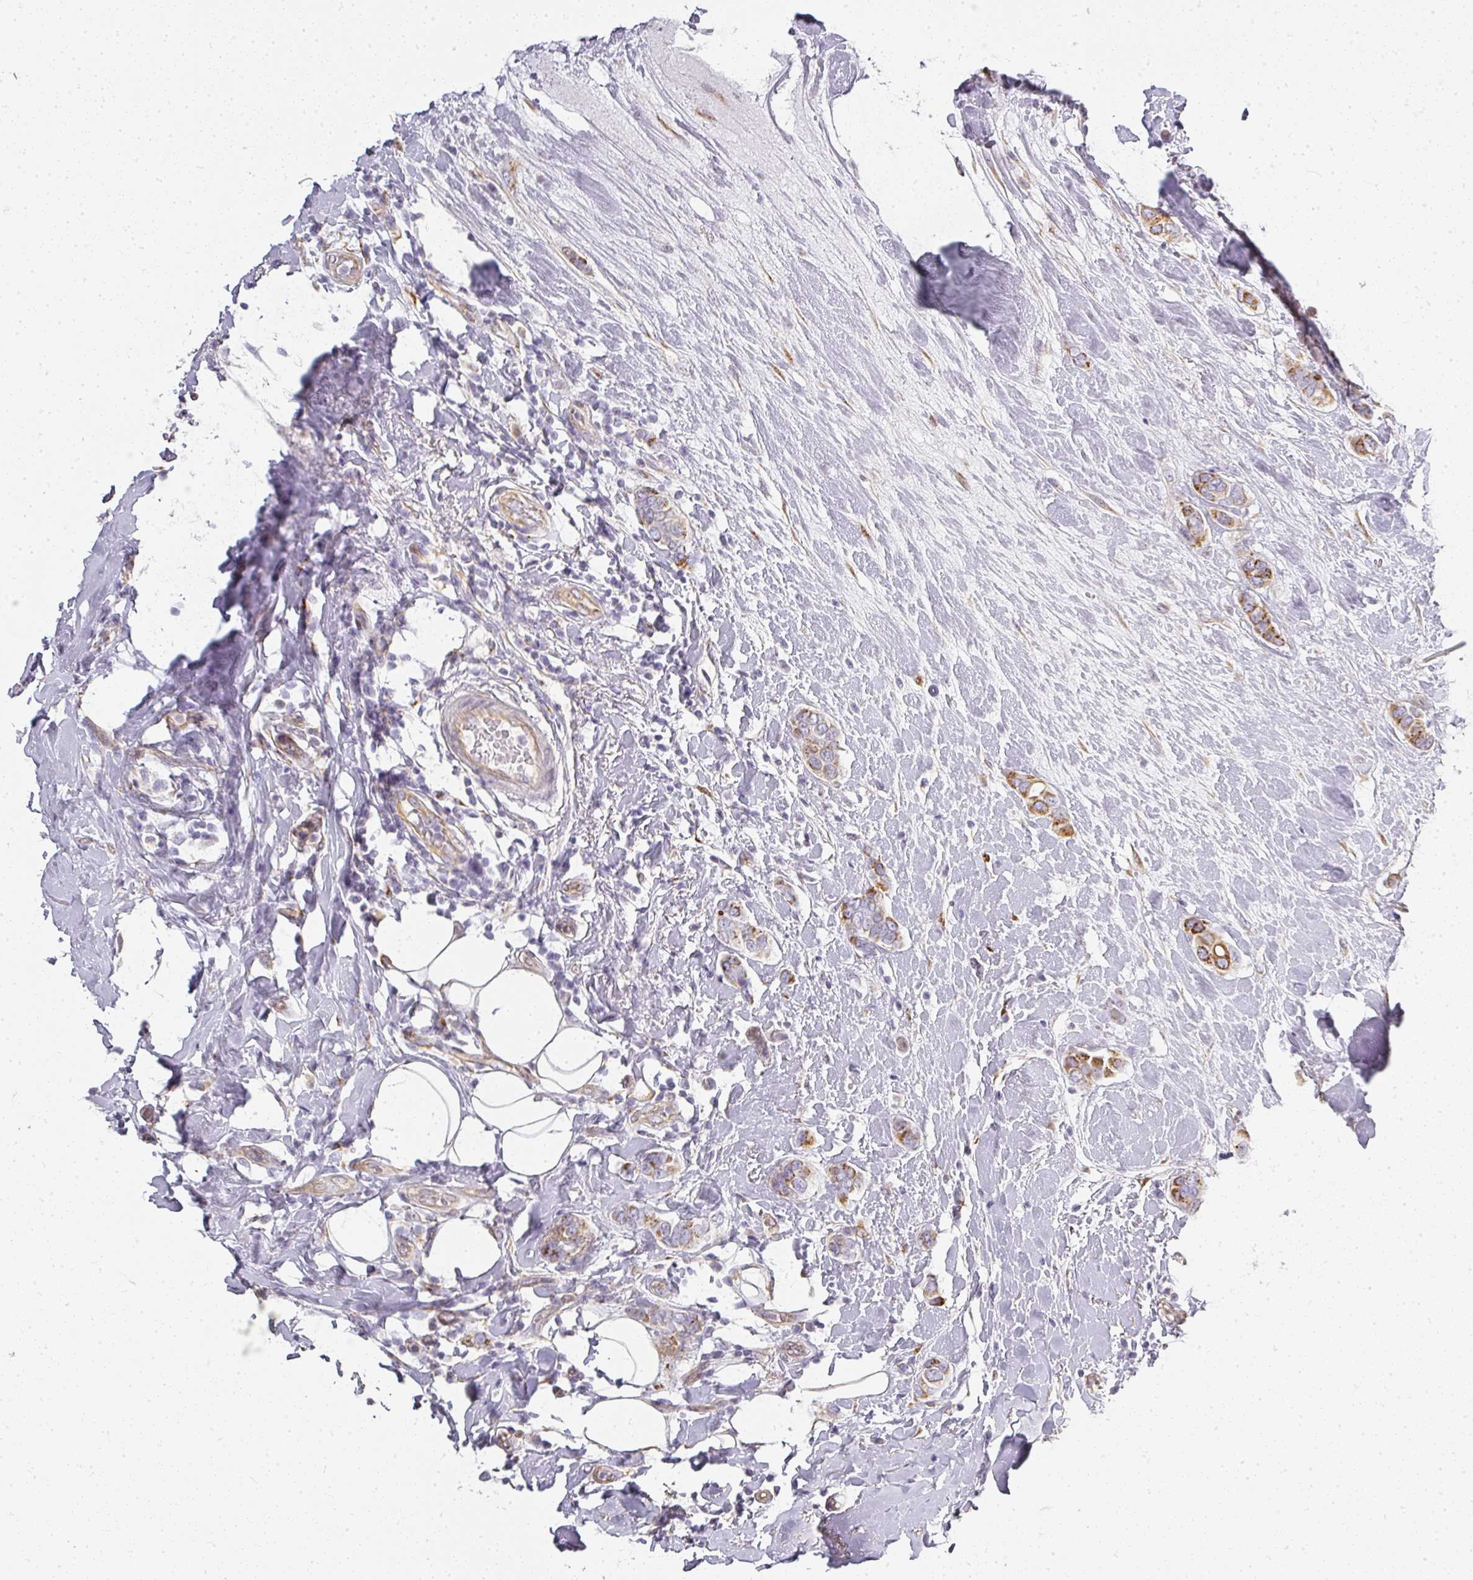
{"staining": {"intensity": "moderate", "quantity": "25%-75%", "location": "cytoplasmic/membranous"}, "tissue": "breast cancer", "cell_type": "Tumor cells", "image_type": "cancer", "snomed": [{"axis": "morphology", "description": "Lobular carcinoma"}, {"axis": "topography", "description": "Breast"}], "caption": "Moderate cytoplasmic/membranous positivity is present in approximately 25%-75% of tumor cells in breast cancer (lobular carcinoma).", "gene": "ATP8B2", "patient": {"sex": "female", "age": 51}}